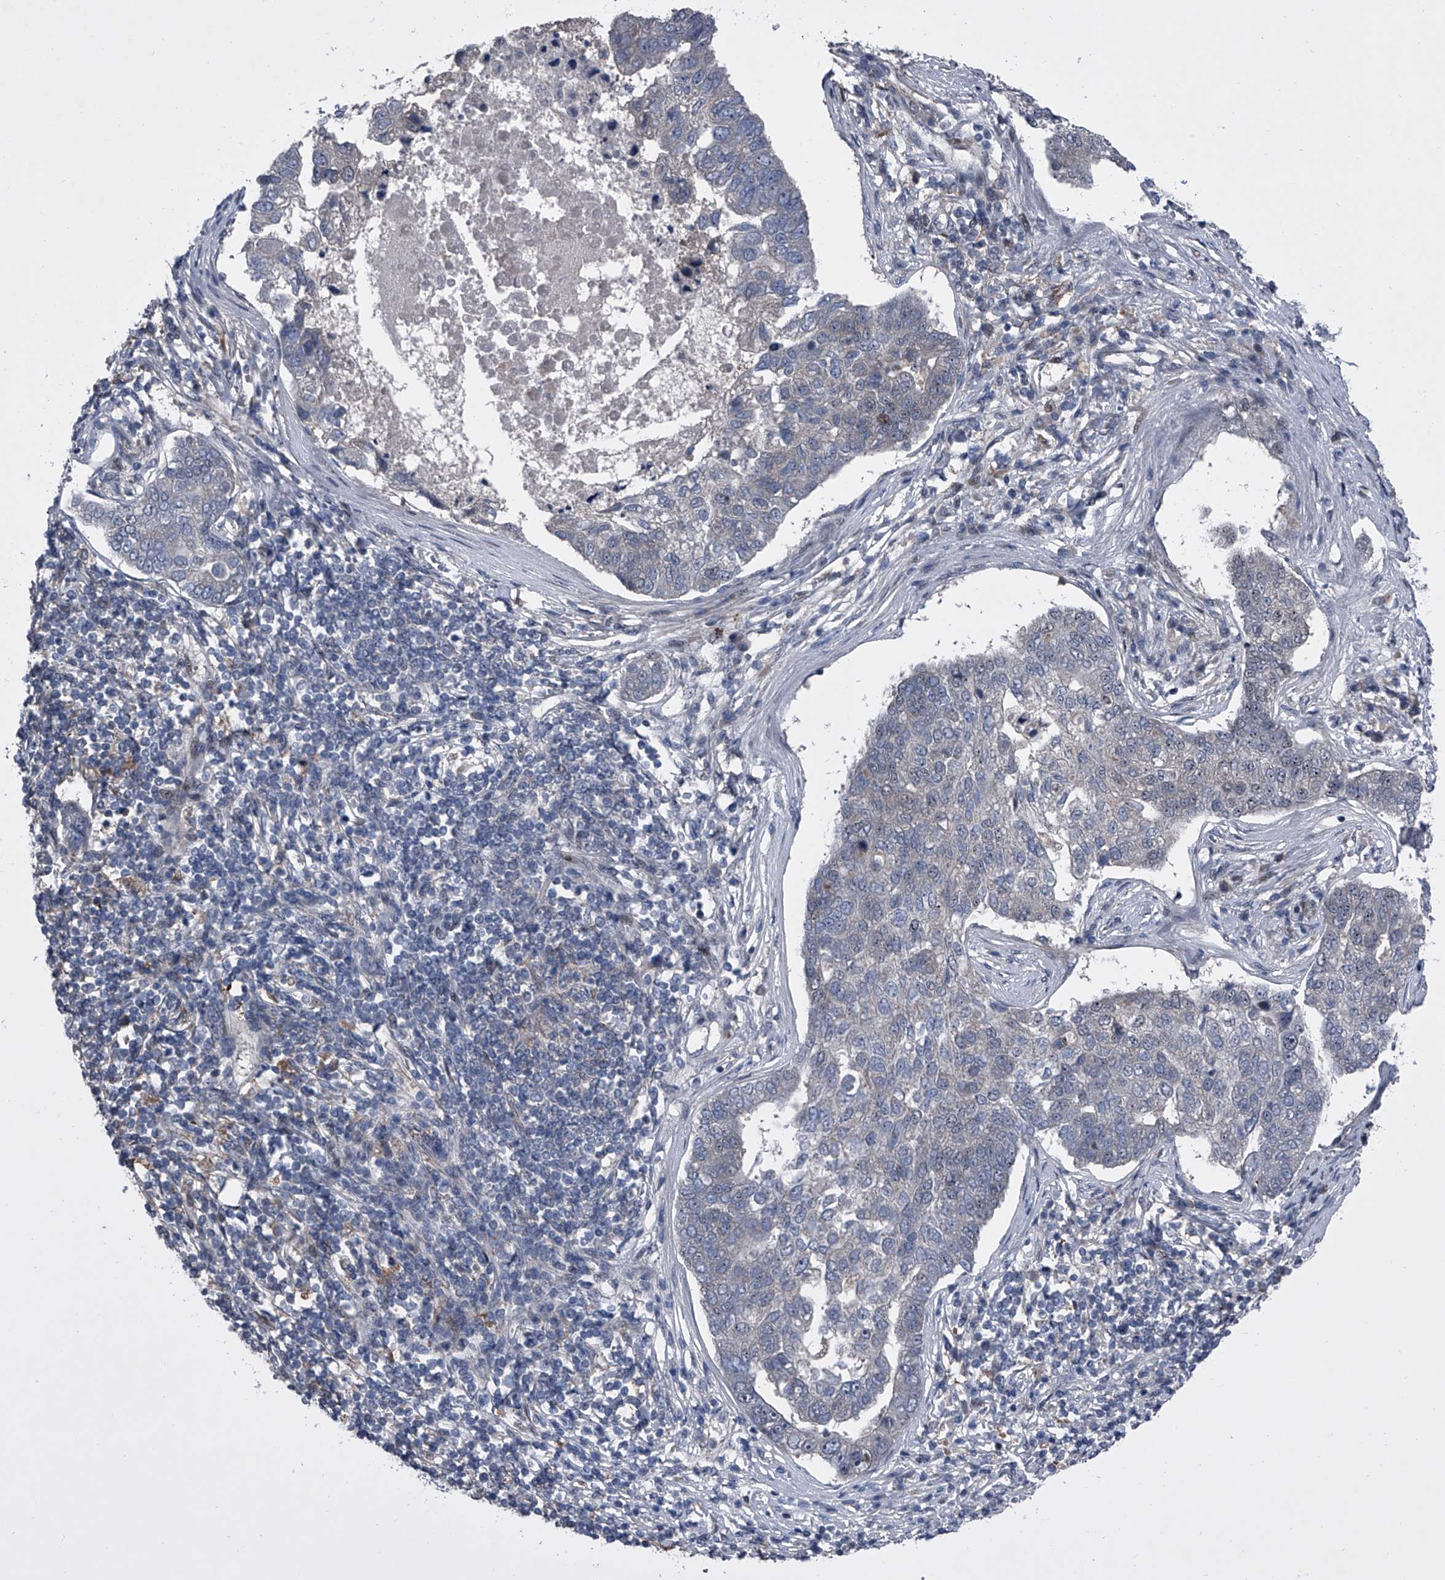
{"staining": {"intensity": "negative", "quantity": "none", "location": "none"}, "tissue": "pancreatic cancer", "cell_type": "Tumor cells", "image_type": "cancer", "snomed": [{"axis": "morphology", "description": "Adenocarcinoma, NOS"}, {"axis": "topography", "description": "Pancreas"}], "caption": "Immunohistochemistry image of human pancreatic adenocarcinoma stained for a protein (brown), which displays no positivity in tumor cells.", "gene": "ELK4", "patient": {"sex": "female", "age": 61}}